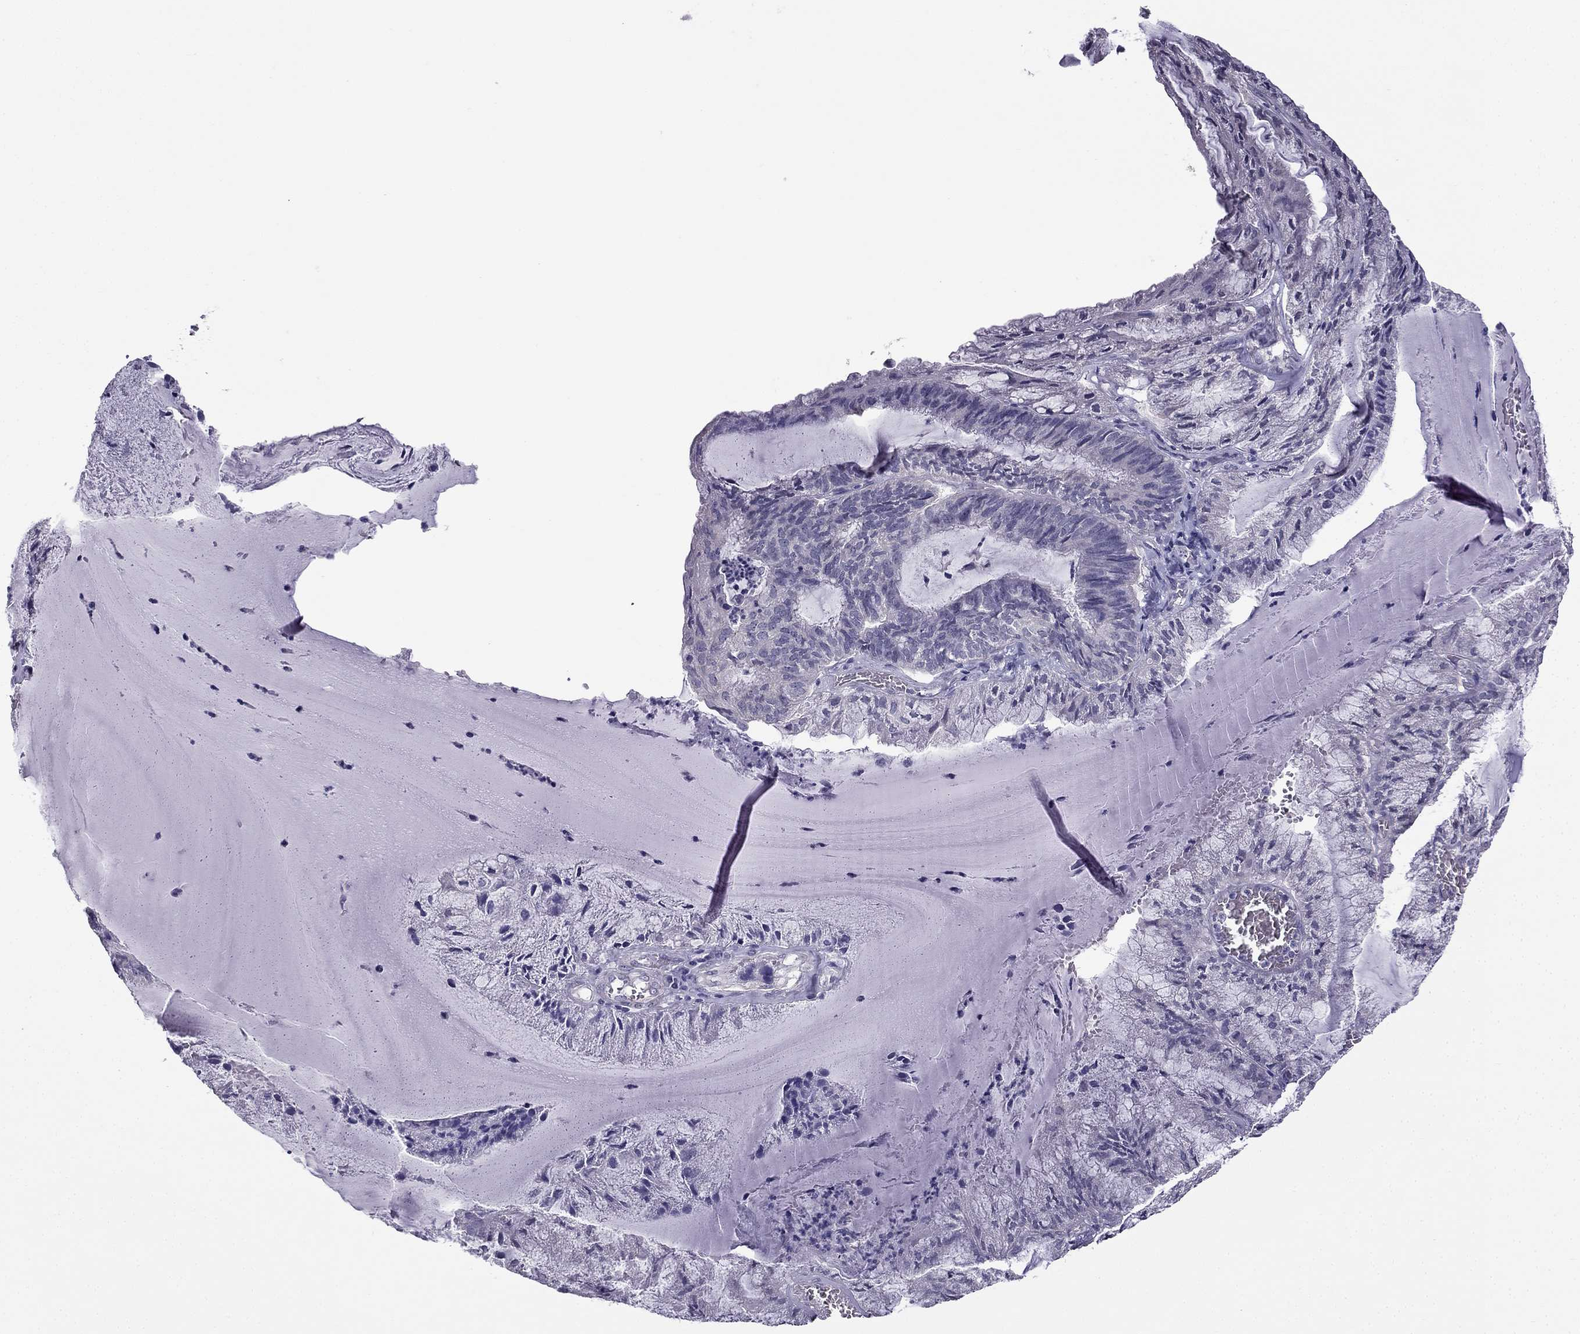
{"staining": {"intensity": "negative", "quantity": "none", "location": "none"}, "tissue": "endometrial cancer", "cell_type": "Tumor cells", "image_type": "cancer", "snomed": [{"axis": "morphology", "description": "Carcinoma, NOS"}, {"axis": "topography", "description": "Endometrium"}], "caption": "DAB immunohistochemical staining of human endometrial cancer (carcinoma) demonstrates no significant expression in tumor cells.", "gene": "HSFX1", "patient": {"sex": "female", "age": 62}}